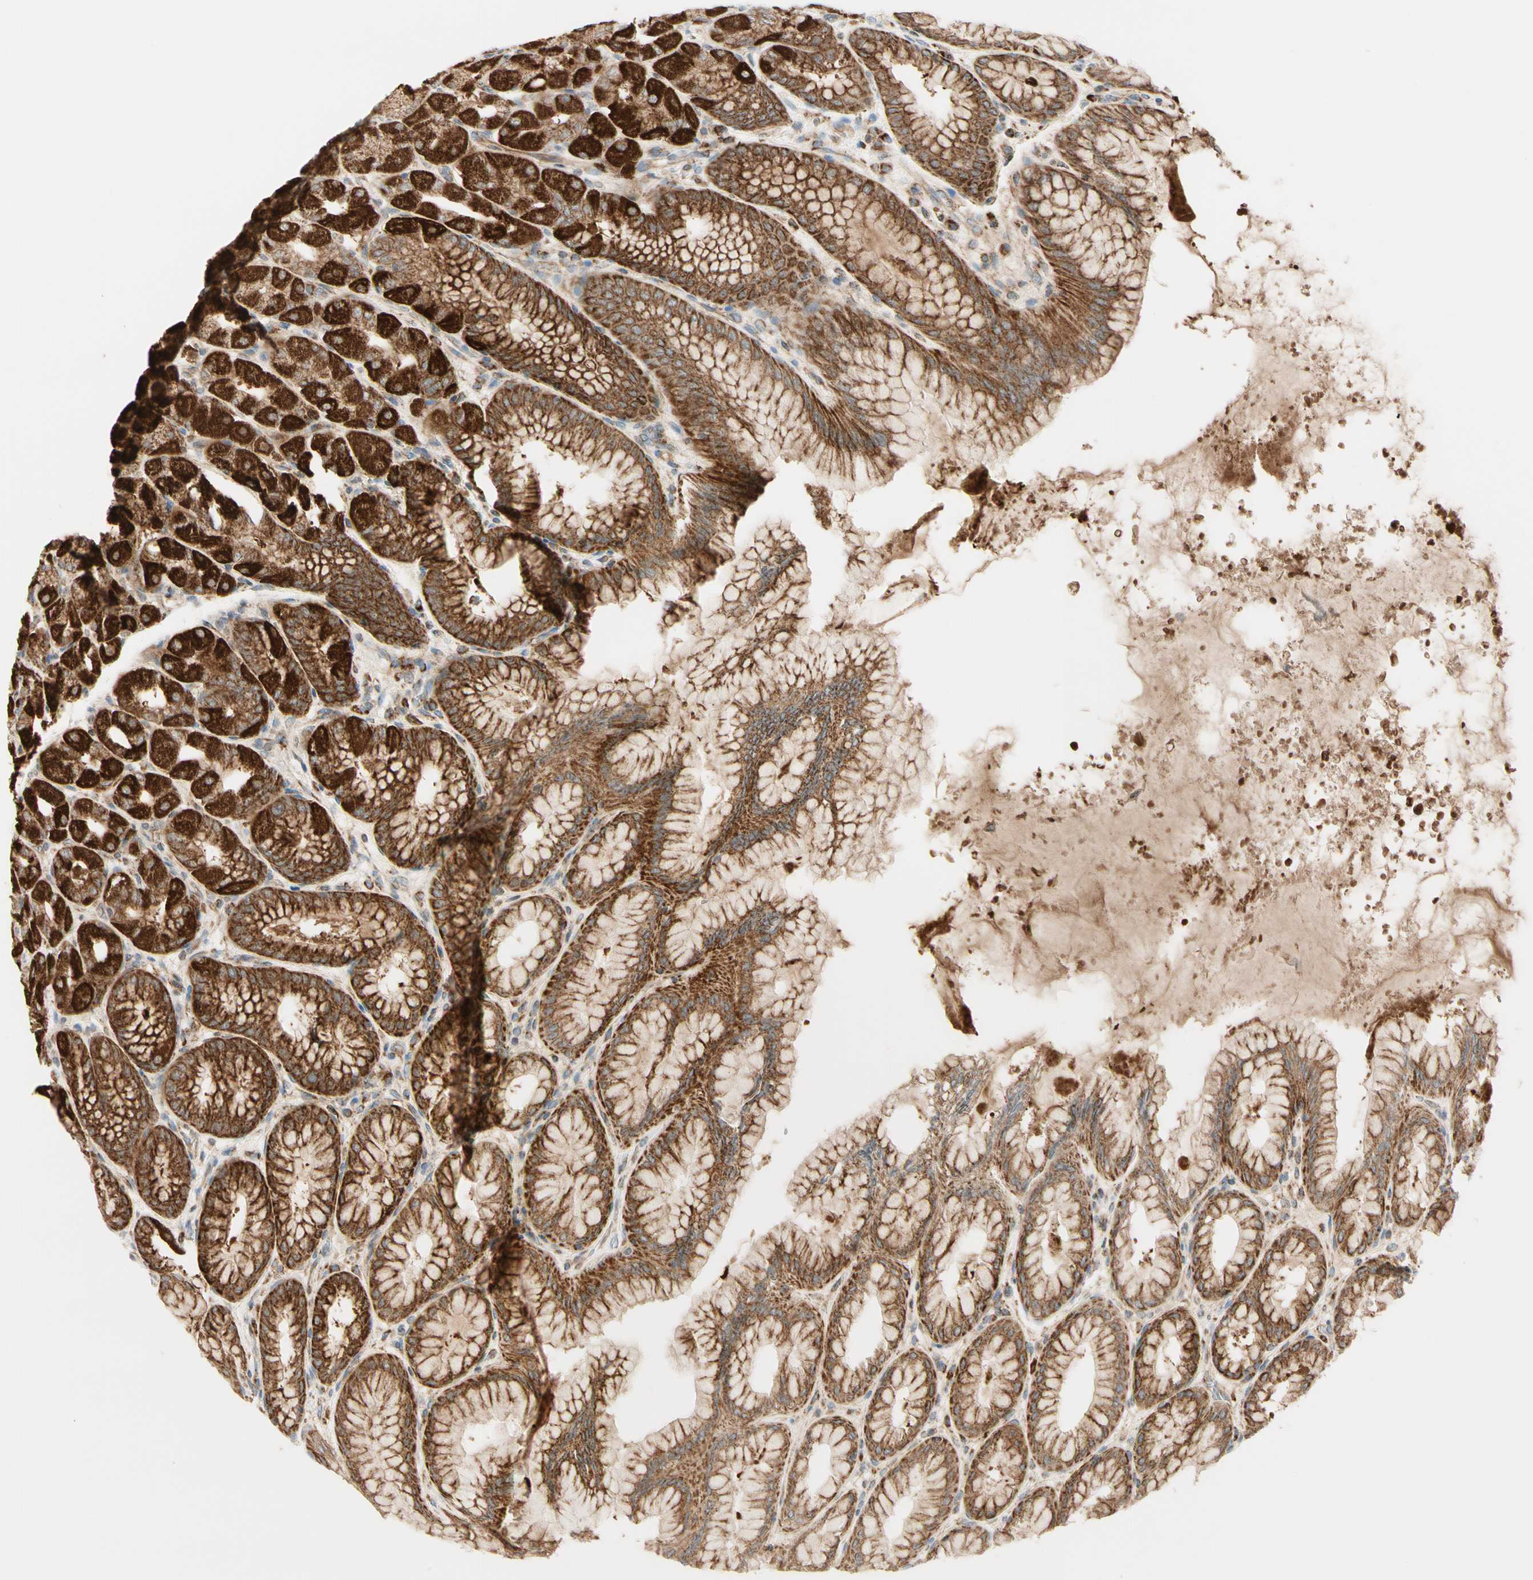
{"staining": {"intensity": "strong", "quantity": ">75%", "location": "cytoplasmic/membranous"}, "tissue": "stomach", "cell_type": "Glandular cells", "image_type": "normal", "snomed": [{"axis": "morphology", "description": "Normal tissue, NOS"}, {"axis": "topography", "description": "Stomach, upper"}], "caption": "An immunohistochemistry (IHC) micrograph of unremarkable tissue is shown. Protein staining in brown highlights strong cytoplasmic/membranous positivity in stomach within glandular cells.", "gene": "TBC1D10A", "patient": {"sex": "female", "age": 56}}